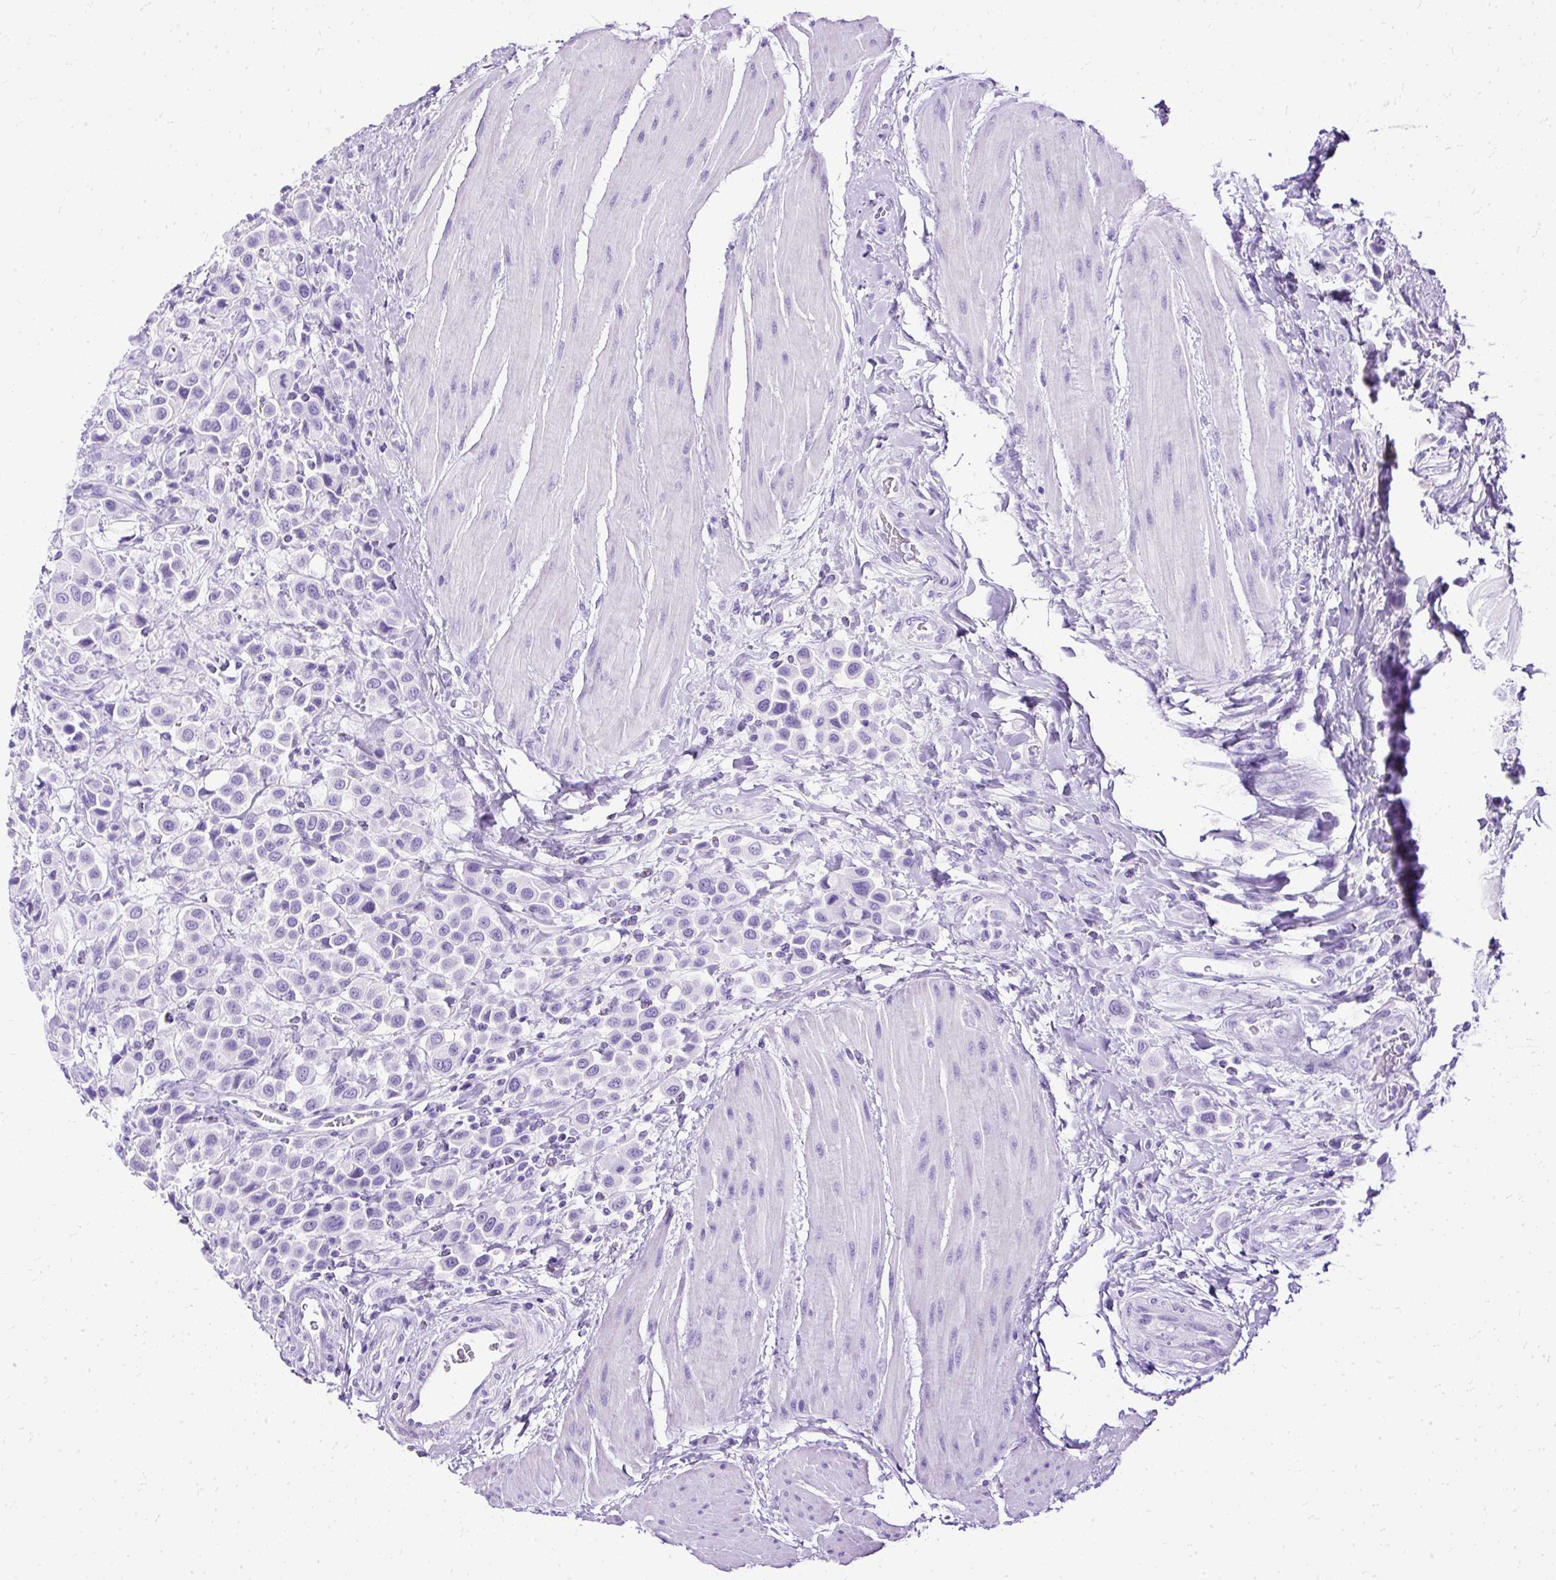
{"staining": {"intensity": "negative", "quantity": "none", "location": "none"}, "tissue": "urothelial cancer", "cell_type": "Tumor cells", "image_type": "cancer", "snomed": [{"axis": "morphology", "description": "Urothelial carcinoma, High grade"}, {"axis": "topography", "description": "Urinary bladder"}], "caption": "There is no significant positivity in tumor cells of urothelial cancer. (Immunohistochemistry, brightfield microscopy, high magnification).", "gene": "SLC8A2", "patient": {"sex": "male", "age": 50}}